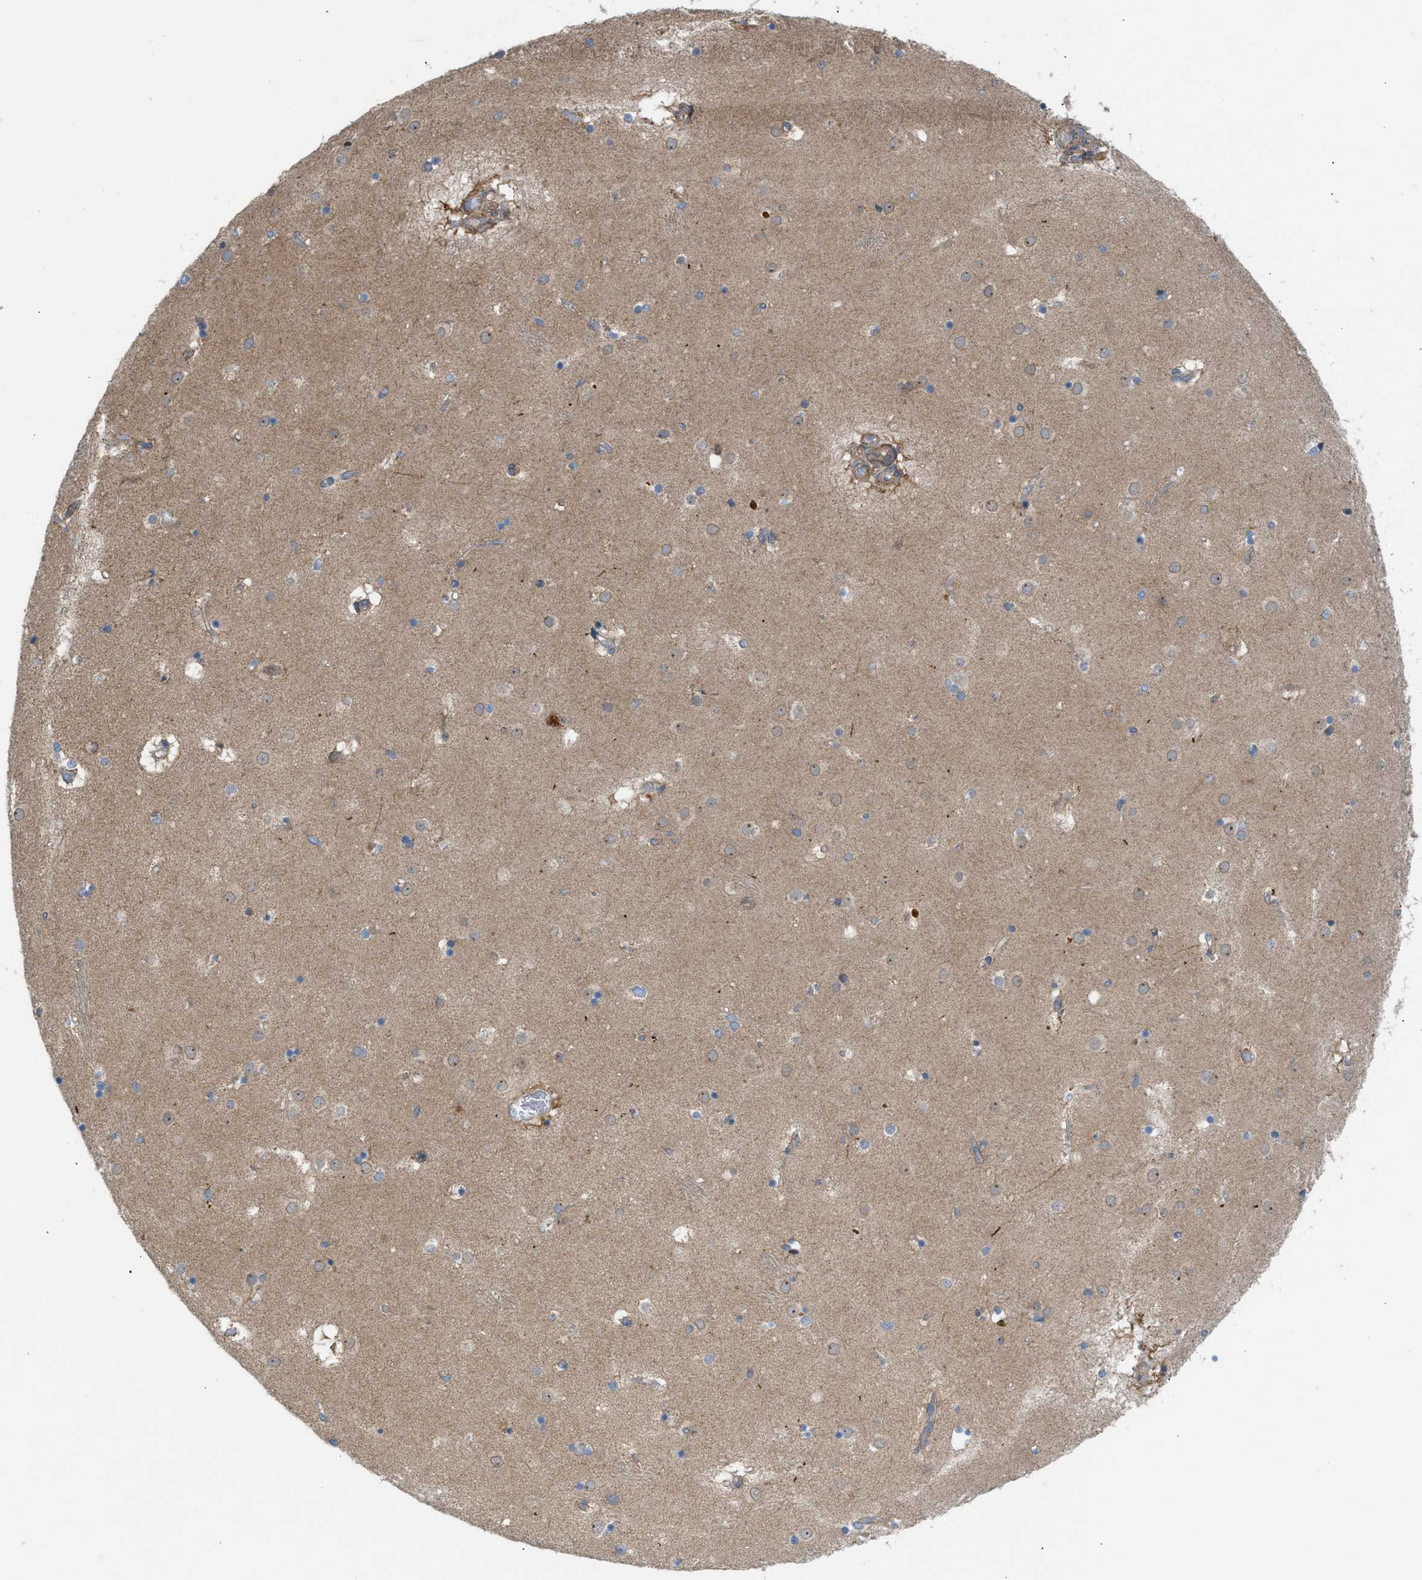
{"staining": {"intensity": "weak", "quantity": "<25%", "location": "cytoplasmic/membranous"}, "tissue": "caudate", "cell_type": "Glial cells", "image_type": "normal", "snomed": [{"axis": "morphology", "description": "Normal tissue, NOS"}, {"axis": "topography", "description": "Lateral ventricle wall"}], "caption": "Immunohistochemistry (IHC) of benign human caudate demonstrates no expression in glial cells.", "gene": "CYB5D1", "patient": {"sex": "male", "age": 70}}